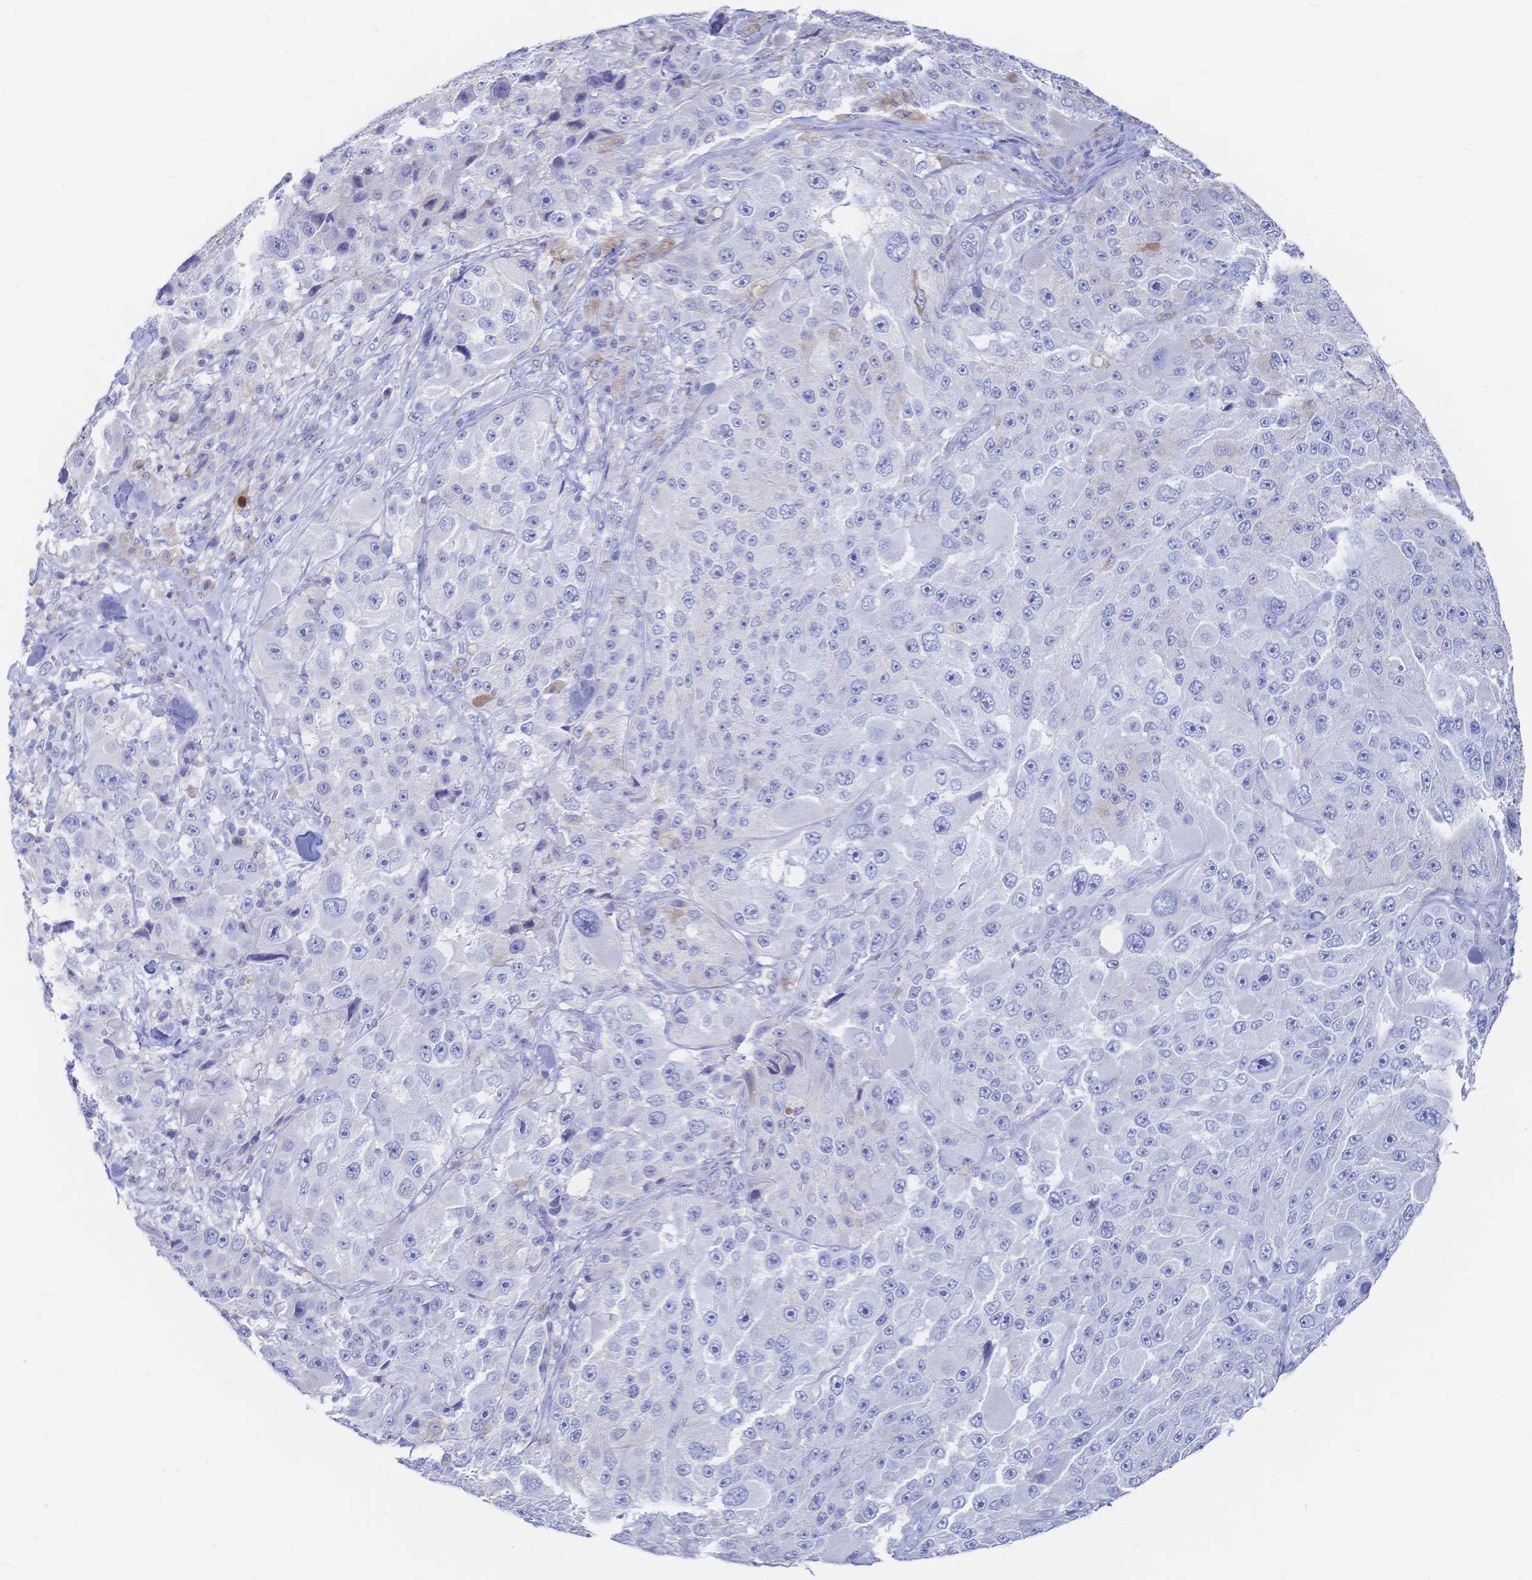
{"staining": {"intensity": "negative", "quantity": "none", "location": "none"}, "tissue": "melanoma", "cell_type": "Tumor cells", "image_type": "cancer", "snomed": [{"axis": "morphology", "description": "Malignant melanoma, Metastatic site"}, {"axis": "topography", "description": "Lymph node"}], "caption": "This is a micrograph of IHC staining of malignant melanoma (metastatic site), which shows no positivity in tumor cells.", "gene": "IL2RB", "patient": {"sex": "male", "age": 62}}